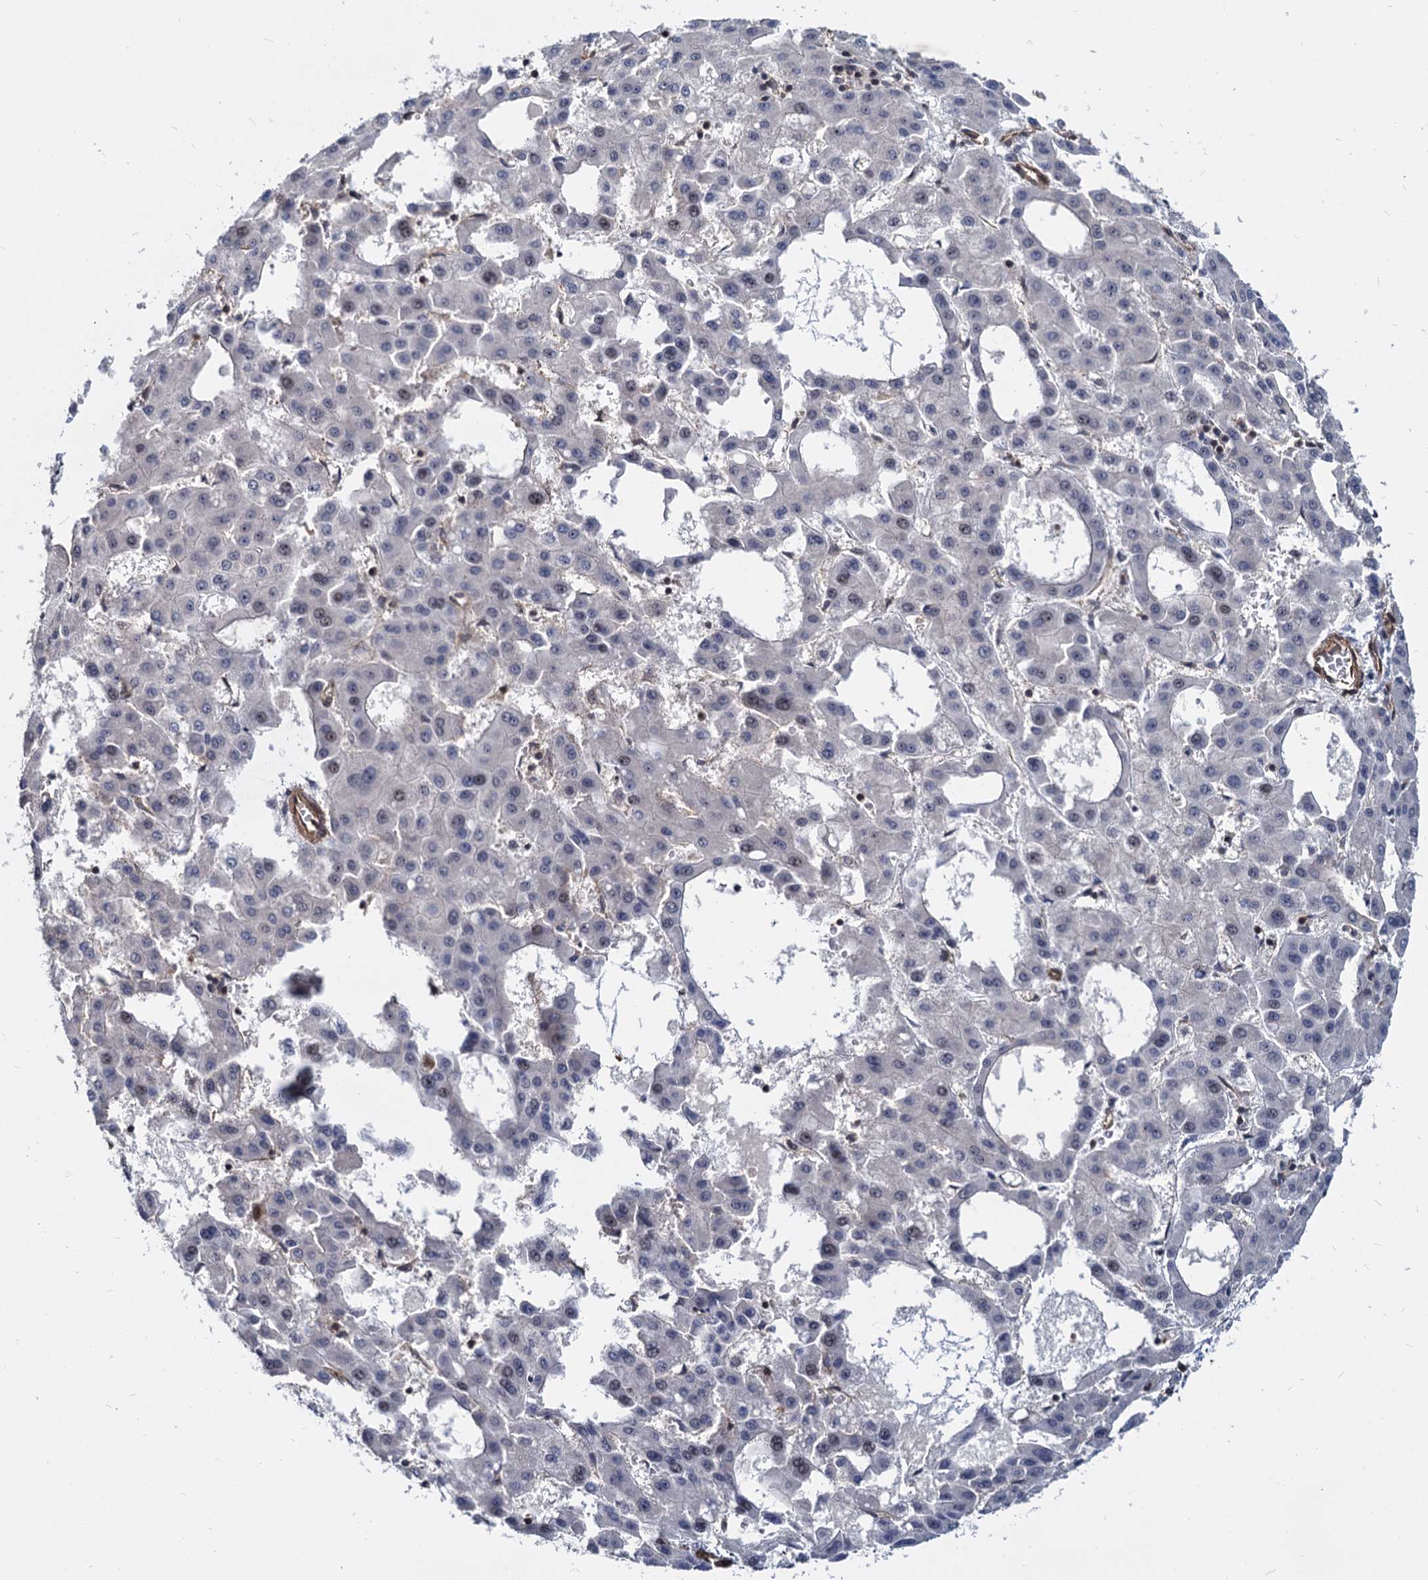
{"staining": {"intensity": "negative", "quantity": "none", "location": "none"}, "tissue": "liver cancer", "cell_type": "Tumor cells", "image_type": "cancer", "snomed": [{"axis": "morphology", "description": "Carcinoma, Hepatocellular, NOS"}, {"axis": "topography", "description": "Liver"}], "caption": "The histopathology image displays no significant staining in tumor cells of hepatocellular carcinoma (liver).", "gene": "UBLCP1", "patient": {"sex": "male", "age": 47}}